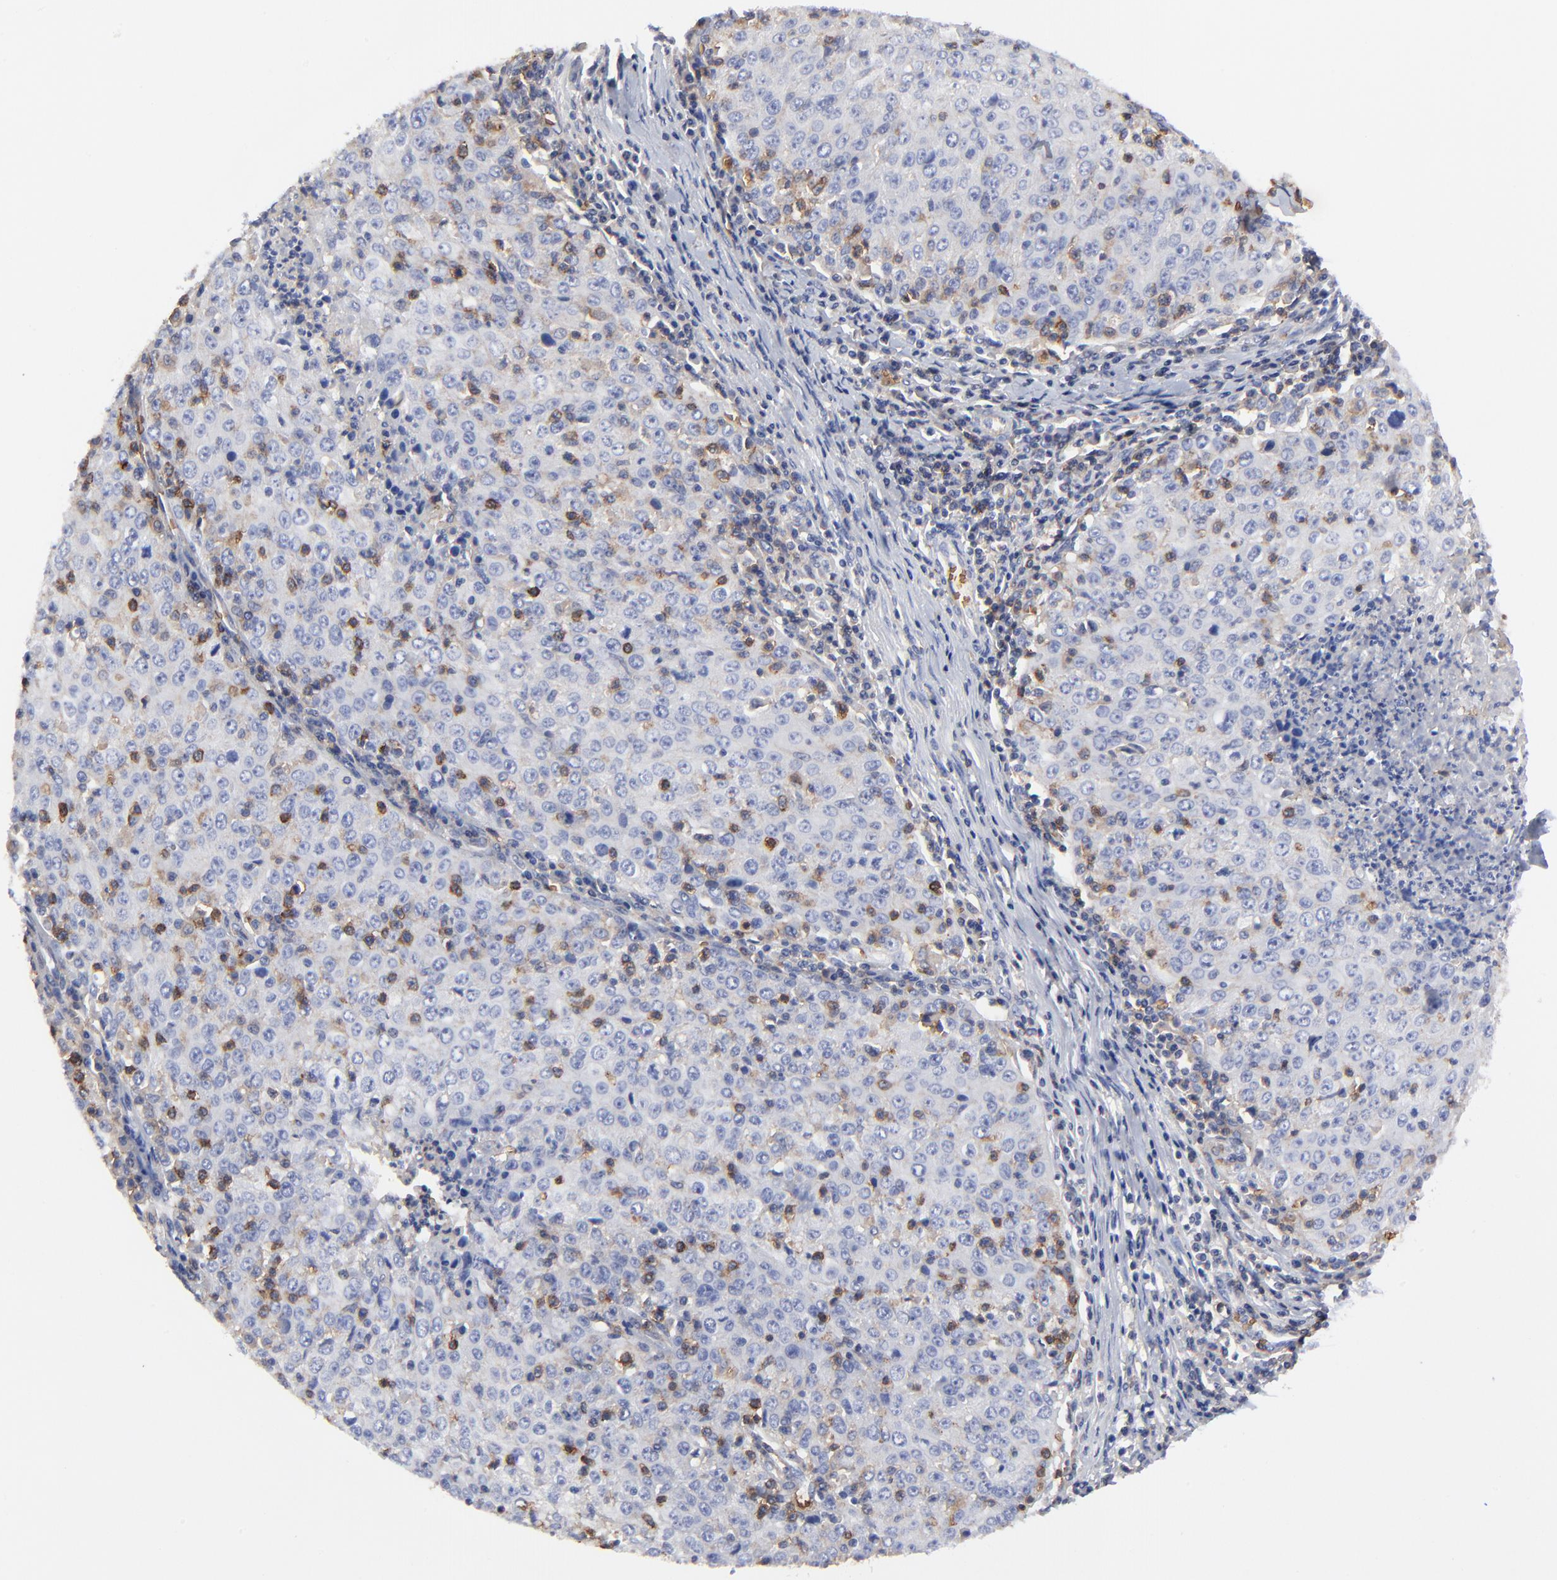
{"staining": {"intensity": "negative", "quantity": "none", "location": "none"}, "tissue": "cervical cancer", "cell_type": "Tumor cells", "image_type": "cancer", "snomed": [{"axis": "morphology", "description": "Squamous cell carcinoma, NOS"}, {"axis": "topography", "description": "Cervix"}], "caption": "A high-resolution micrograph shows immunohistochemistry staining of cervical cancer (squamous cell carcinoma), which demonstrates no significant expression in tumor cells.", "gene": "PAG1", "patient": {"sex": "female", "age": 27}}